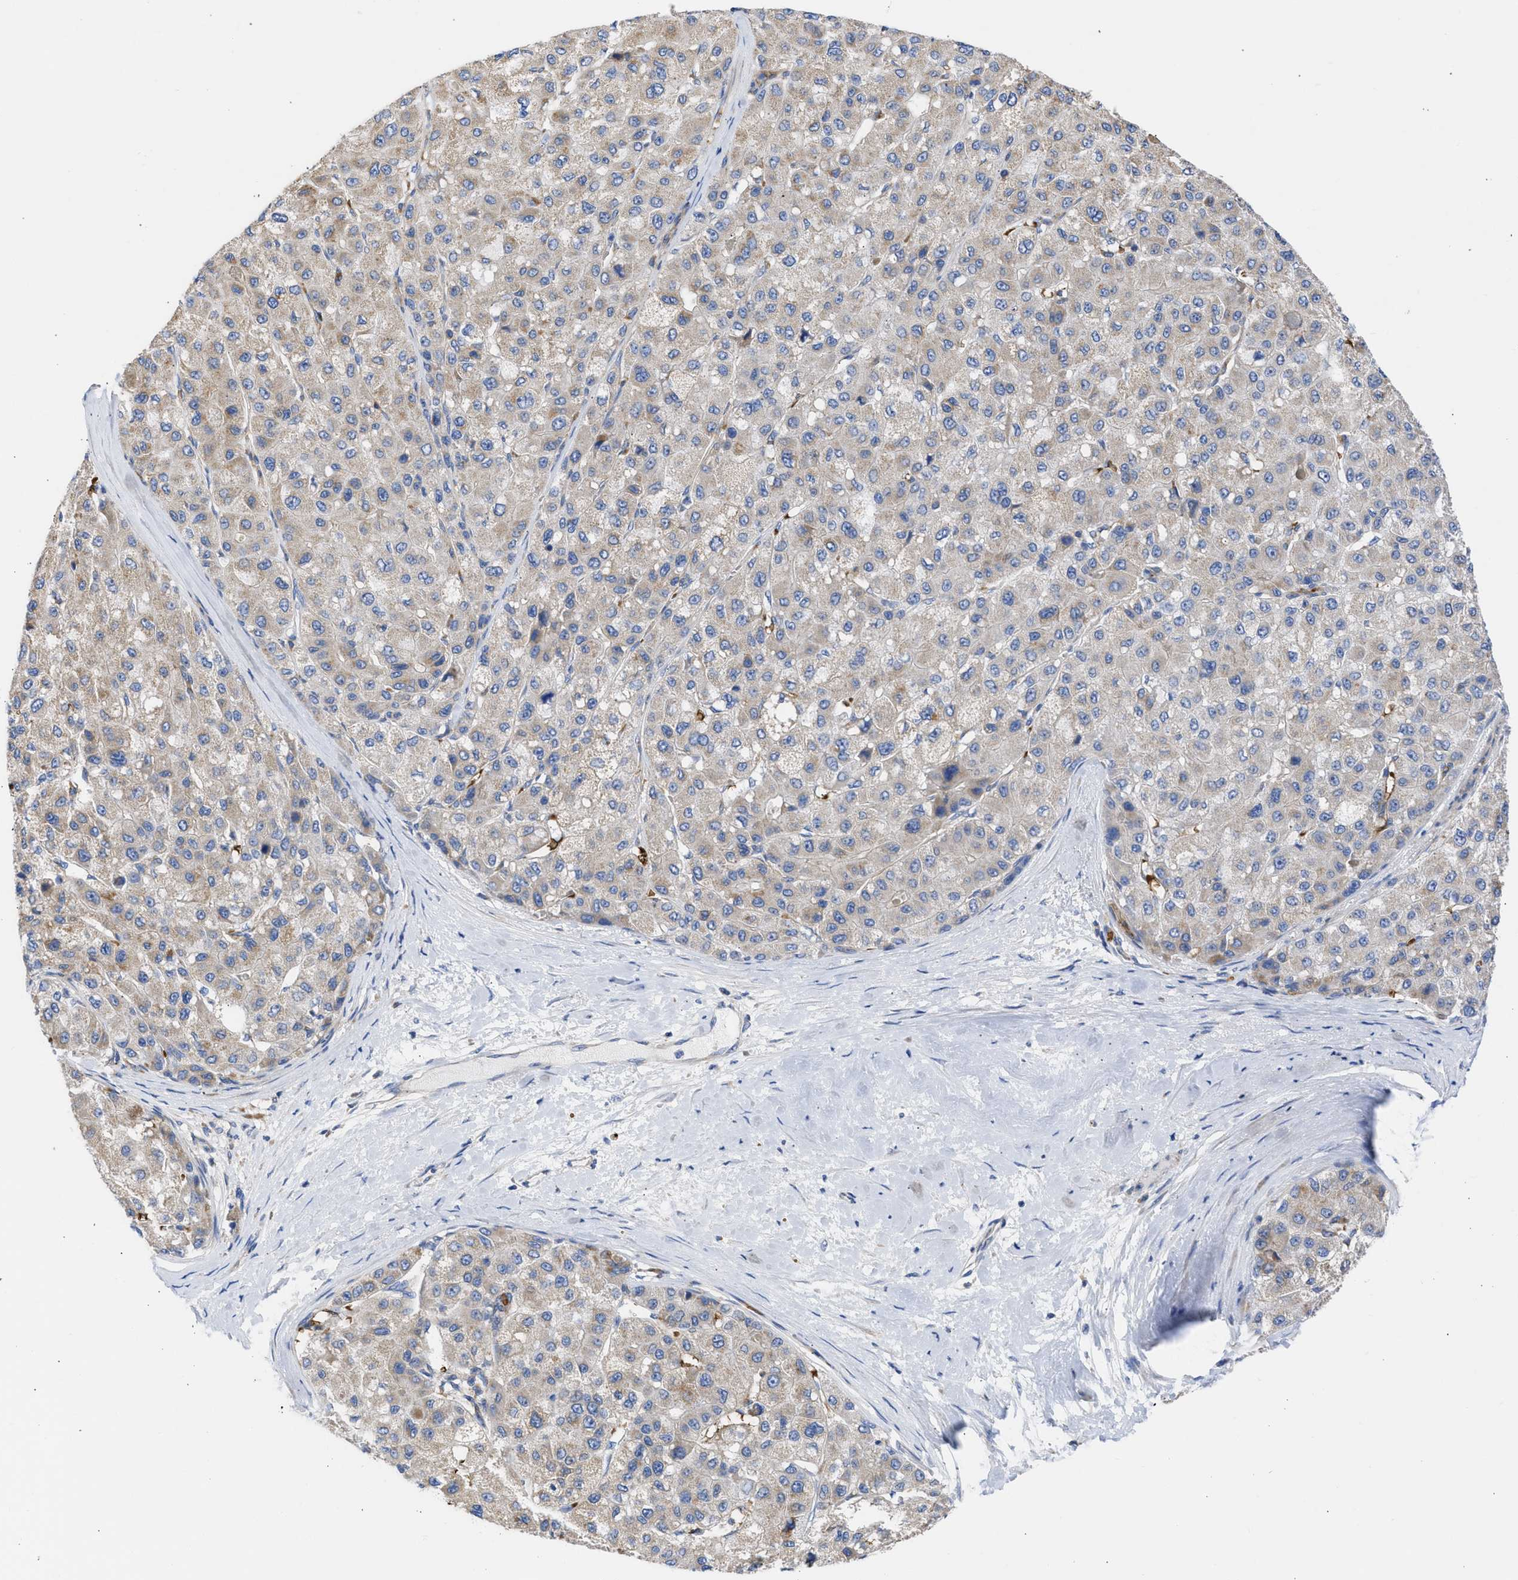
{"staining": {"intensity": "weak", "quantity": "25%-75%", "location": "cytoplasmic/membranous"}, "tissue": "liver cancer", "cell_type": "Tumor cells", "image_type": "cancer", "snomed": [{"axis": "morphology", "description": "Carcinoma, Hepatocellular, NOS"}, {"axis": "topography", "description": "Liver"}], "caption": "DAB (3,3'-diaminobenzidine) immunohistochemical staining of hepatocellular carcinoma (liver) displays weak cytoplasmic/membranous protein expression in approximately 25%-75% of tumor cells. The protein of interest is shown in brown color, while the nuclei are stained blue.", "gene": "BTG3", "patient": {"sex": "male", "age": 80}}